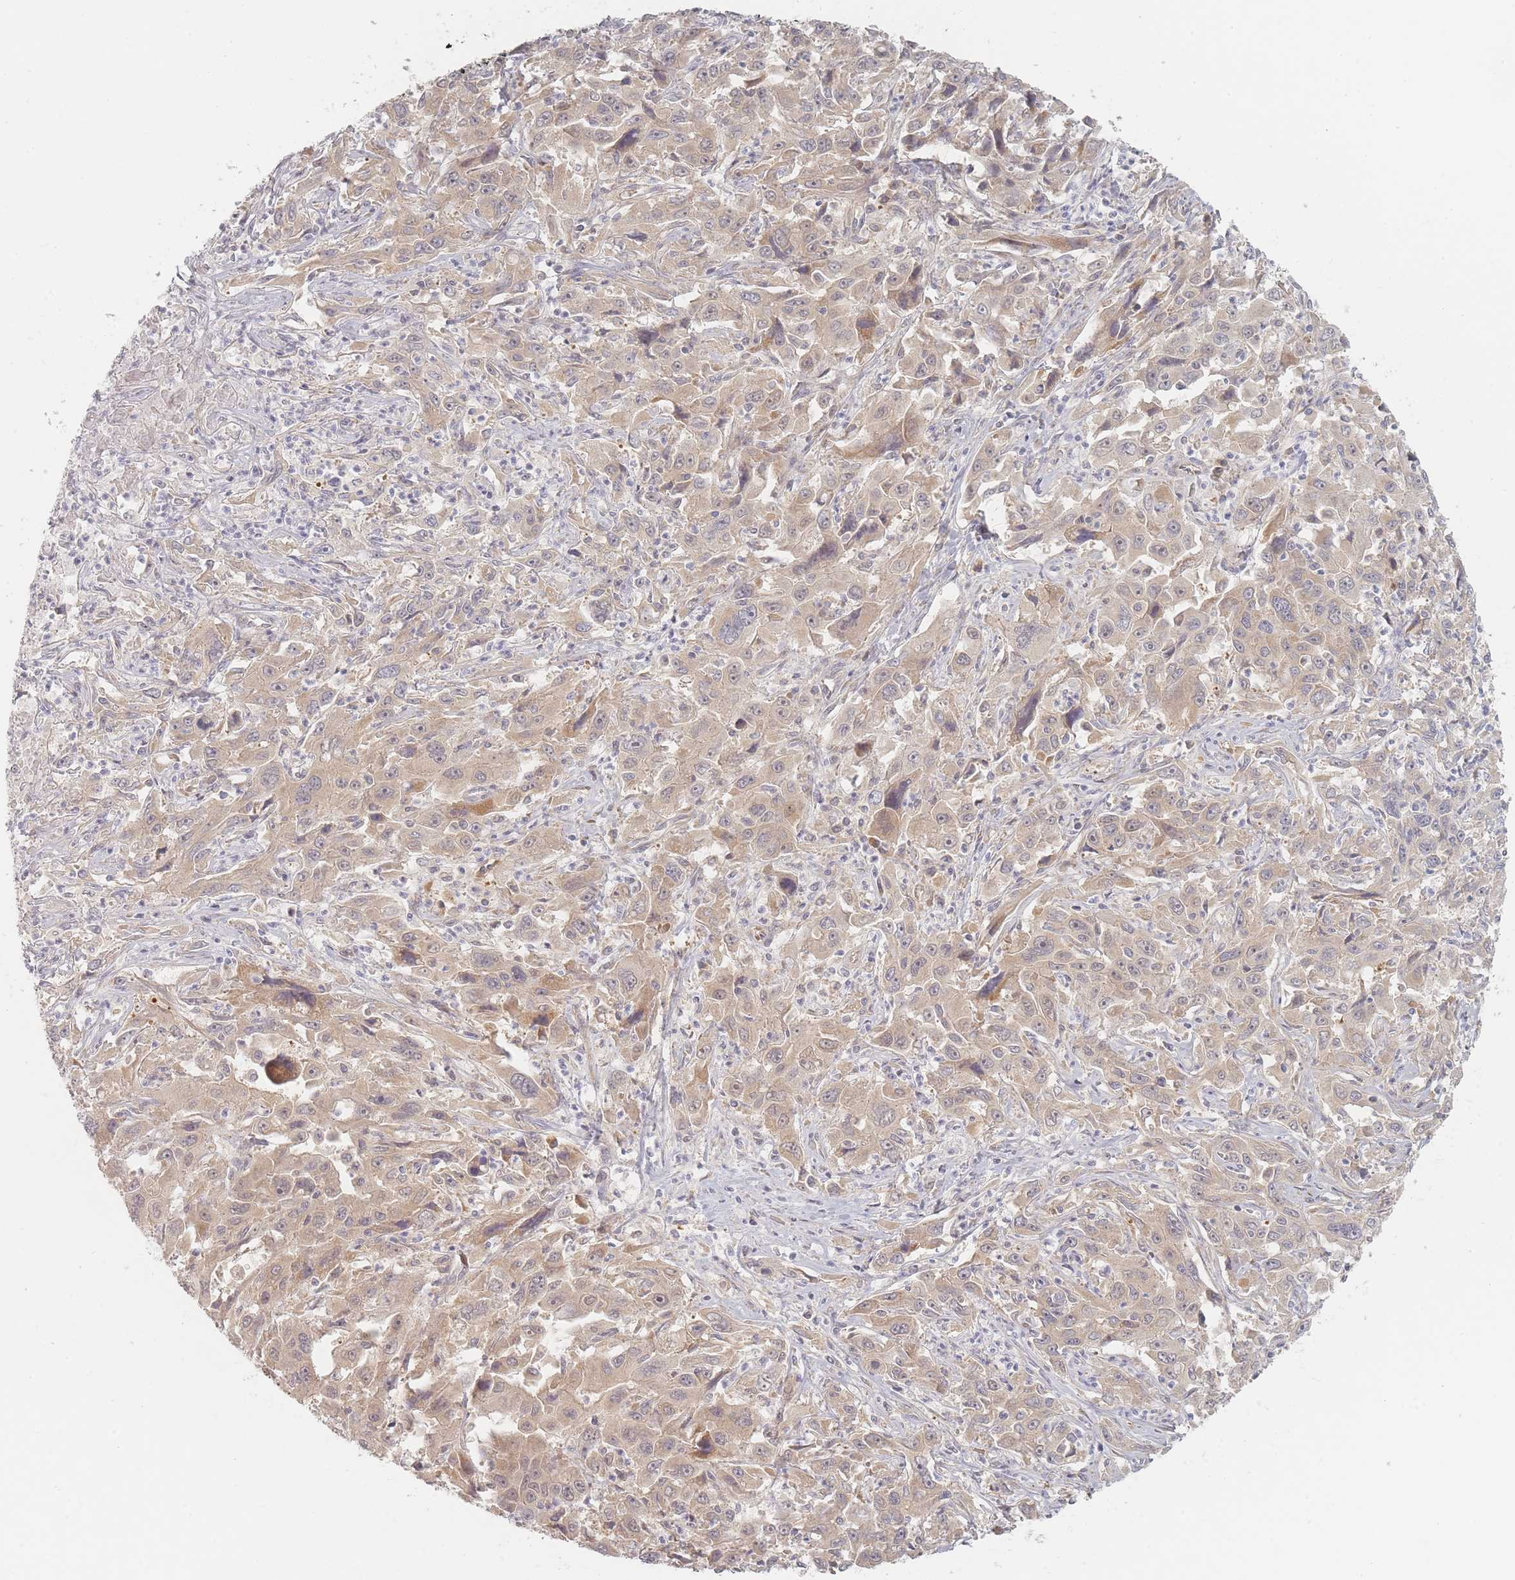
{"staining": {"intensity": "weak", "quantity": ">75%", "location": "cytoplasmic/membranous"}, "tissue": "liver cancer", "cell_type": "Tumor cells", "image_type": "cancer", "snomed": [{"axis": "morphology", "description": "Carcinoma, Hepatocellular, NOS"}, {"axis": "topography", "description": "Liver"}], "caption": "Tumor cells reveal low levels of weak cytoplasmic/membranous staining in approximately >75% of cells in human liver cancer.", "gene": "ZKSCAN7", "patient": {"sex": "male", "age": 63}}